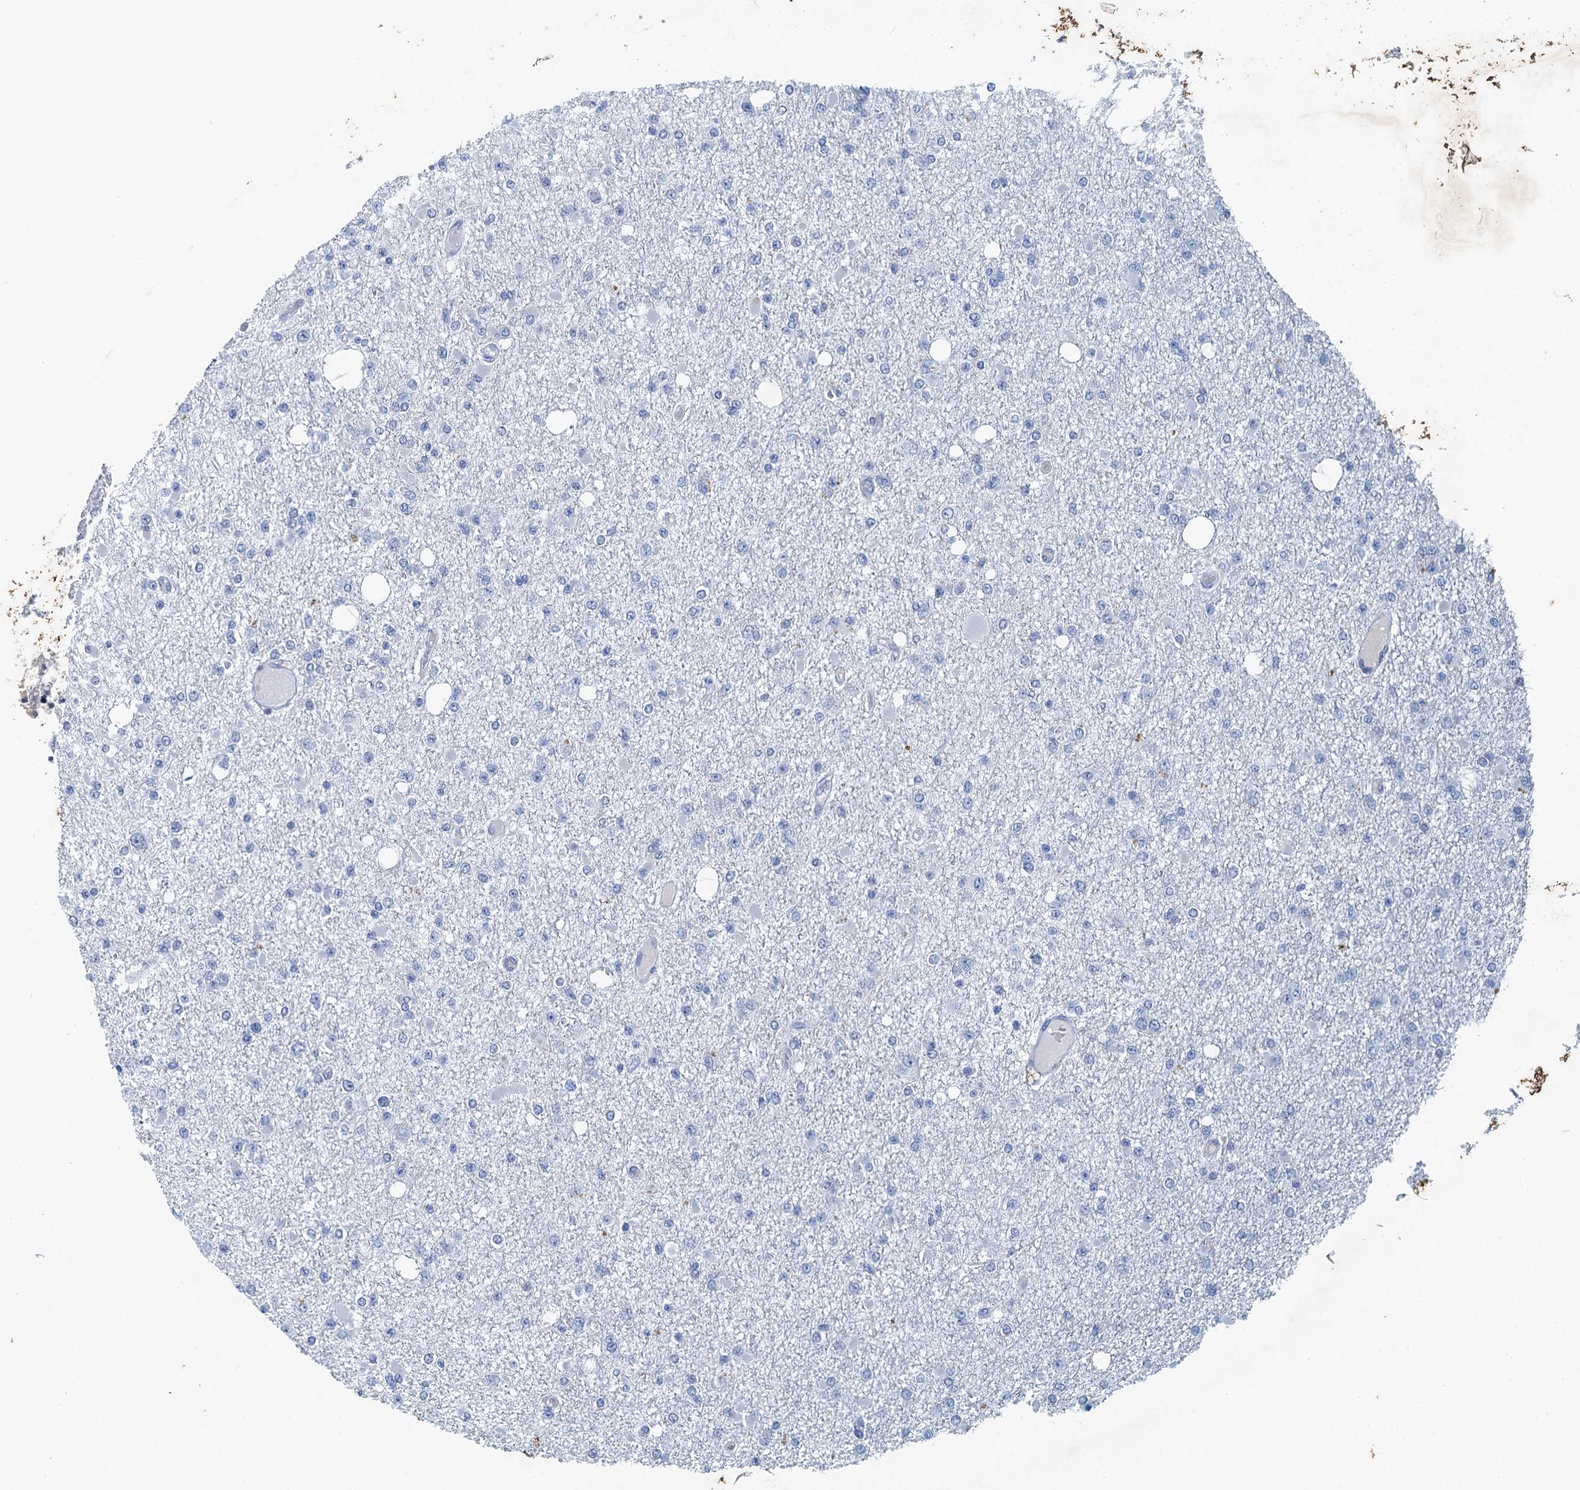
{"staining": {"intensity": "negative", "quantity": "none", "location": "none"}, "tissue": "glioma", "cell_type": "Tumor cells", "image_type": "cancer", "snomed": [{"axis": "morphology", "description": "Glioma, malignant, Low grade"}, {"axis": "topography", "description": "Brain"}], "caption": "High power microscopy photomicrograph of an IHC histopathology image of low-grade glioma (malignant), revealing no significant staining in tumor cells.", "gene": "ANKRD13D", "patient": {"sex": "female", "age": 22}}